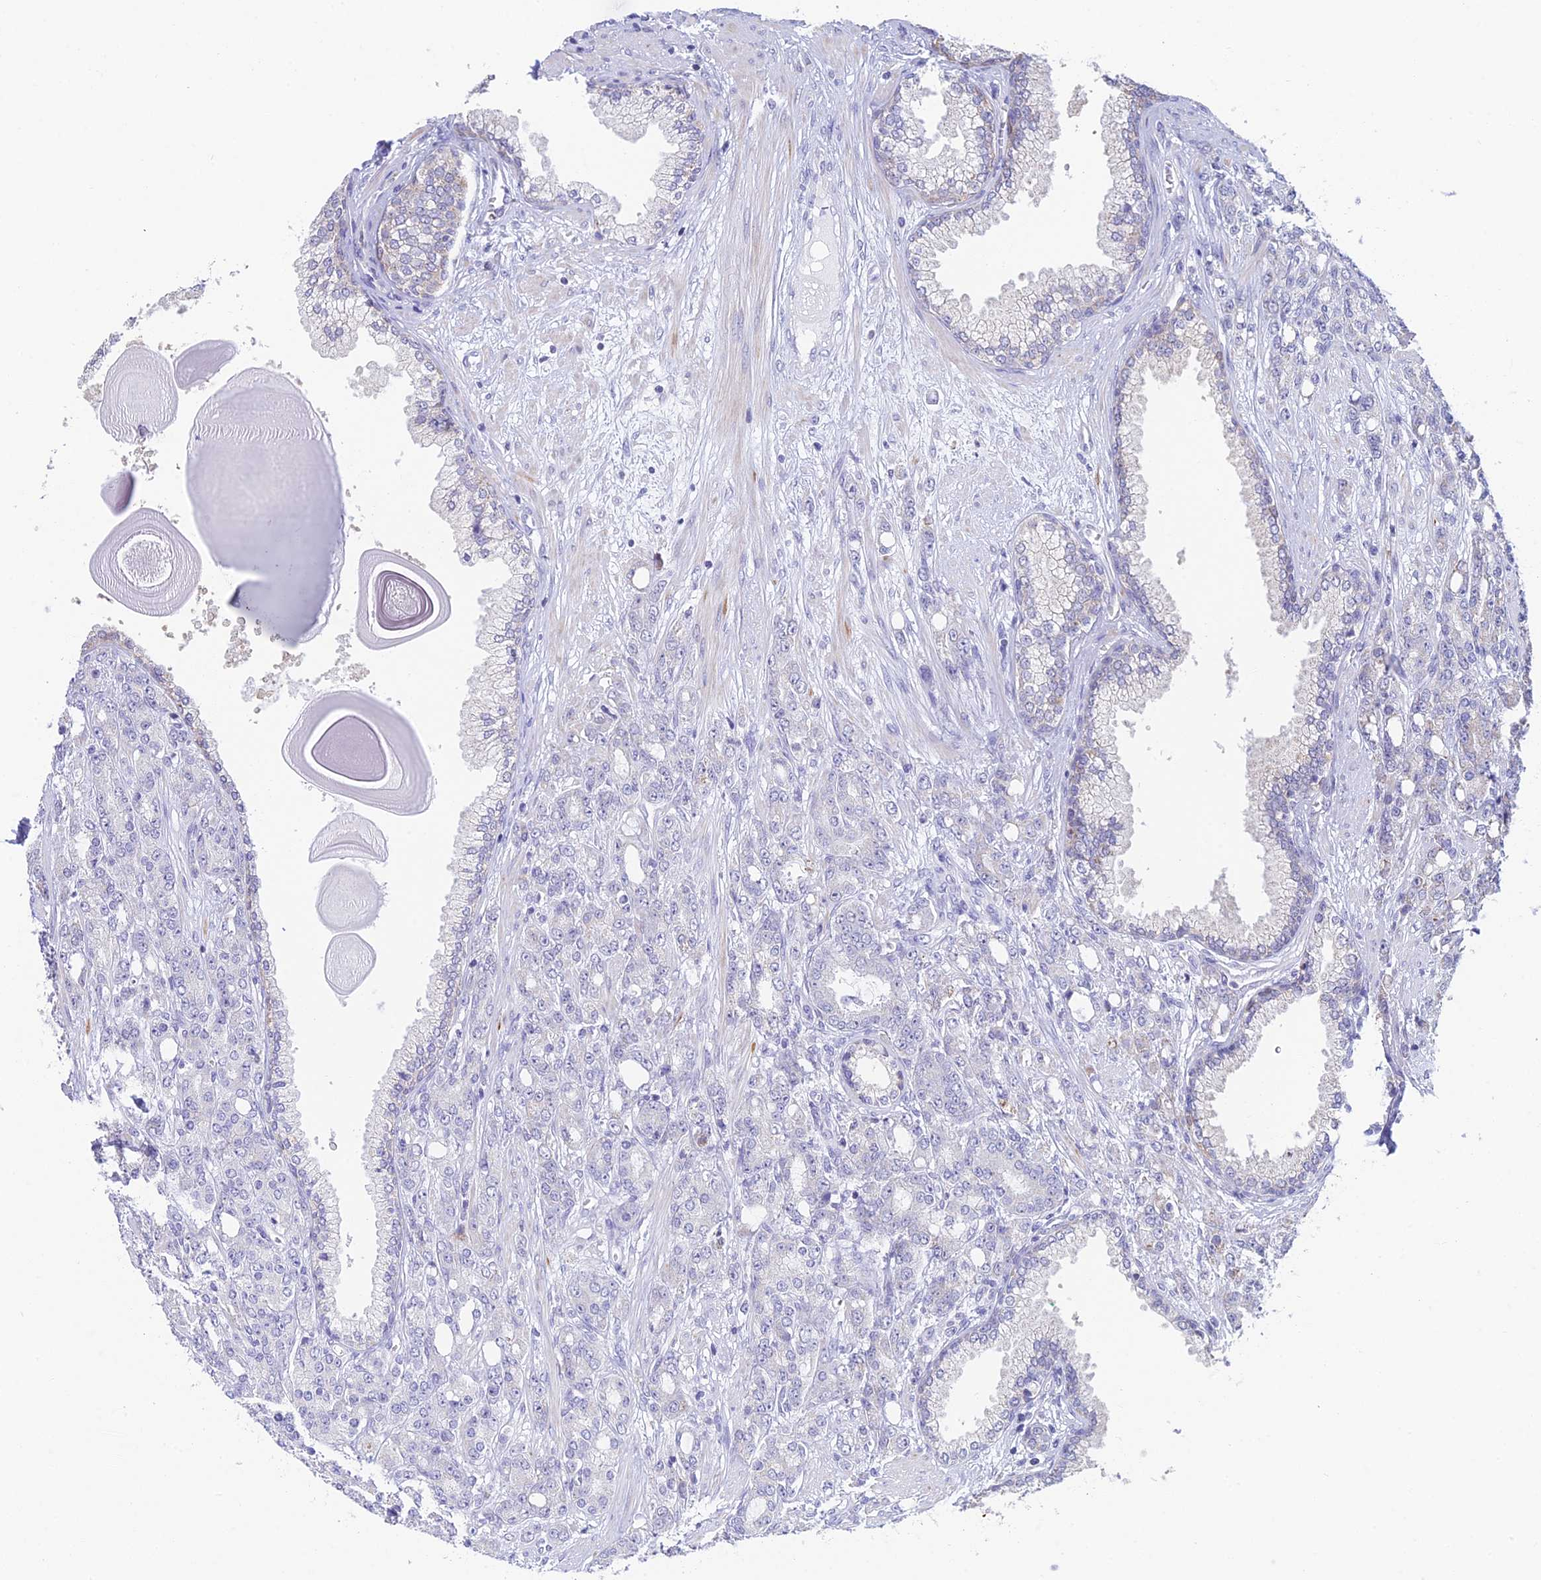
{"staining": {"intensity": "negative", "quantity": "none", "location": "none"}, "tissue": "prostate cancer", "cell_type": "Tumor cells", "image_type": "cancer", "snomed": [{"axis": "morphology", "description": "Adenocarcinoma, High grade"}, {"axis": "topography", "description": "Prostate"}], "caption": "The image reveals no staining of tumor cells in prostate cancer.", "gene": "REXO5", "patient": {"sex": "male", "age": 62}}